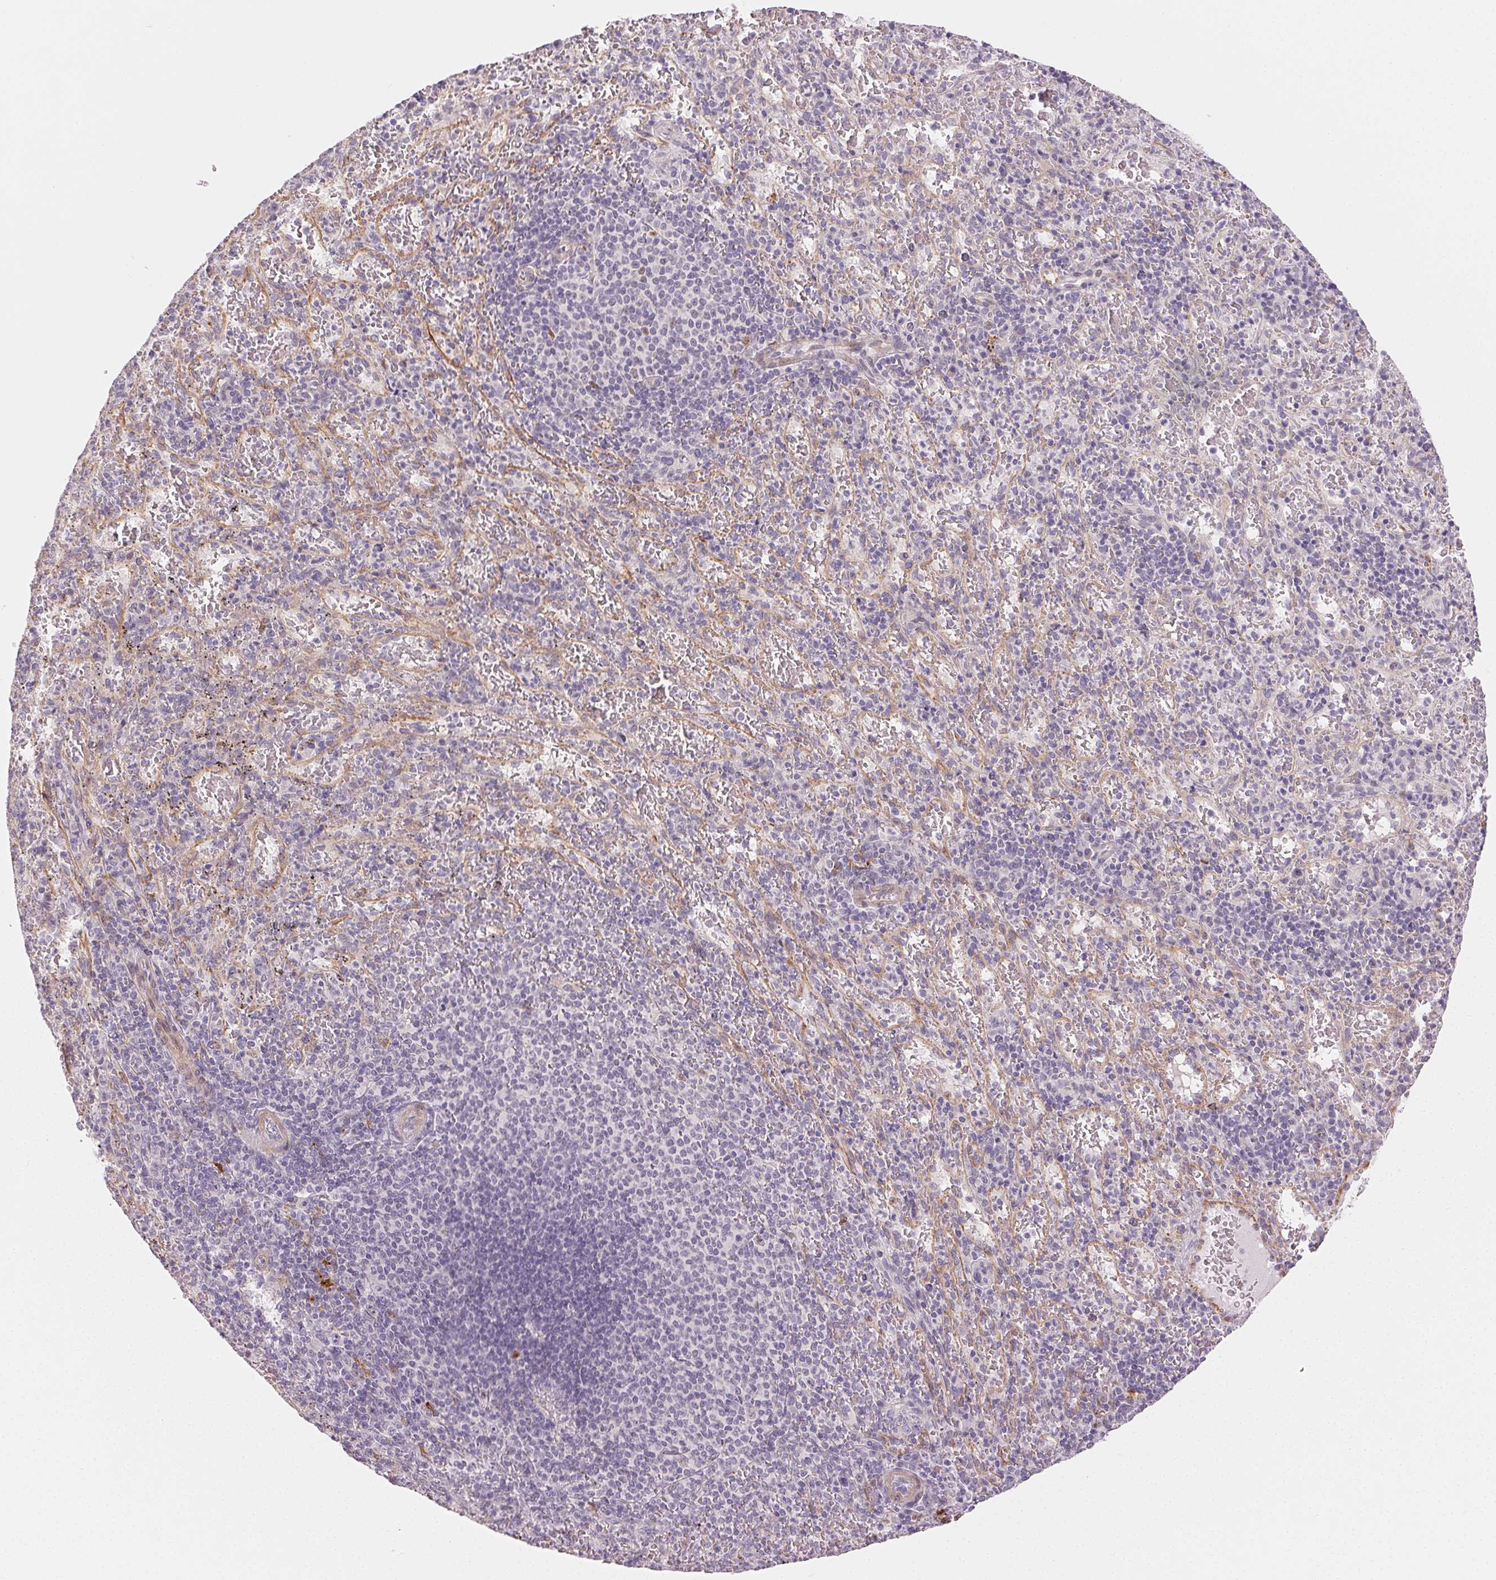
{"staining": {"intensity": "negative", "quantity": "none", "location": "none"}, "tissue": "spleen", "cell_type": "Cells in red pulp", "image_type": "normal", "snomed": [{"axis": "morphology", "description": "Normal tissue, NOS"}, {"axis": "topography", "description": "Spleen"}], "caption": "Immunohistochemical staining of benign spleen shows no significant expression in cells in red pulp. (Brightfield microscopy of DAB immunohistochemistry (IHC) at high magnification).", "gene": "RPGRIP1", "patient": {"sex": "male", "age": 57}}